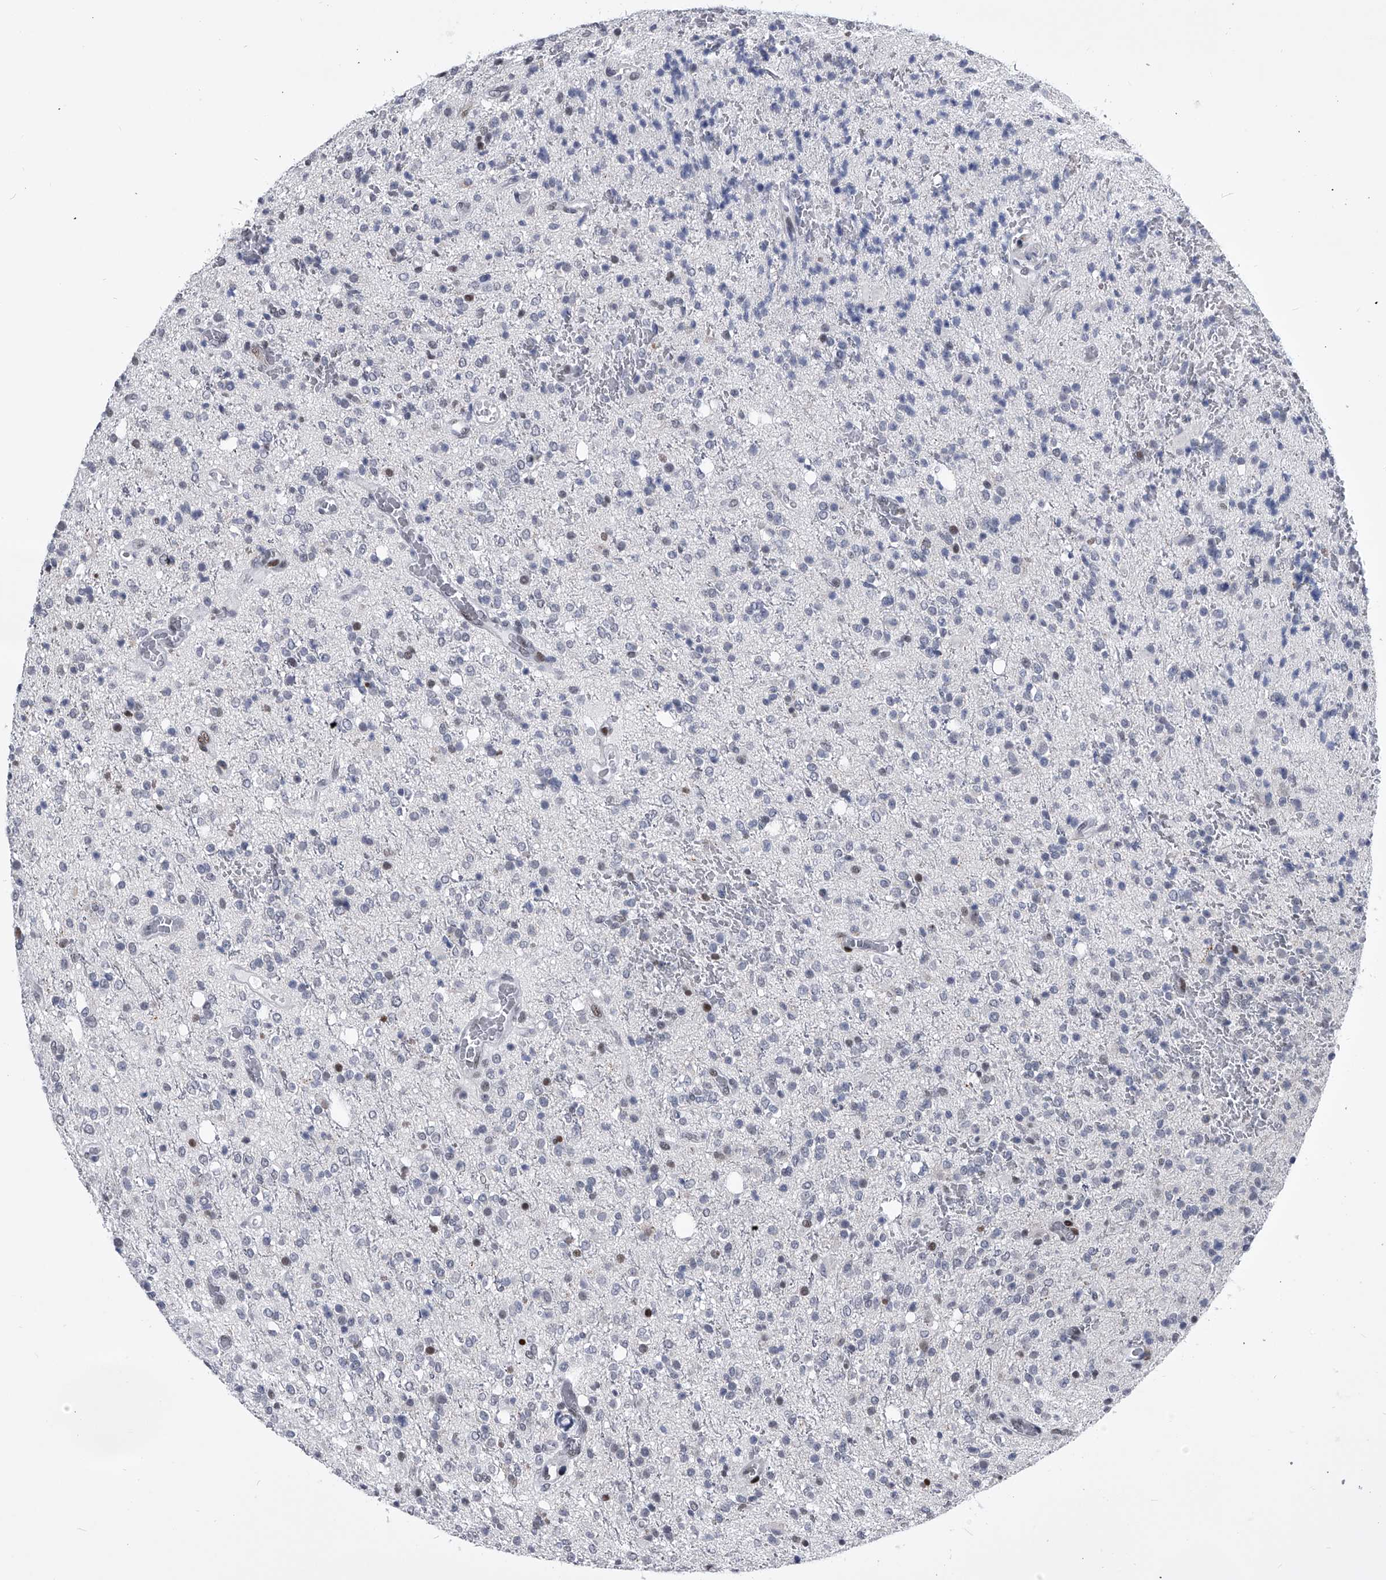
{"staining": {"intensity": "negative", "quantity": "none", "location": "none"}, "tissue": "glioma", "cell_type": "Tumor cells", "image_type": "cancer", "snomed": [{"axis": "morphology", "description": "Glioma, malignant, High grade"}, {"axis": "topography", "description": "Brain"}], "caption": "Tumor cells show no significant staining in high-grade glioma (malignant). (DAB immunohistochemistry (IHC) visualized using brightfield microscopy, high magnification).", "gene": "CMTR1", "patient": {"sex": "male", "age": 34}}